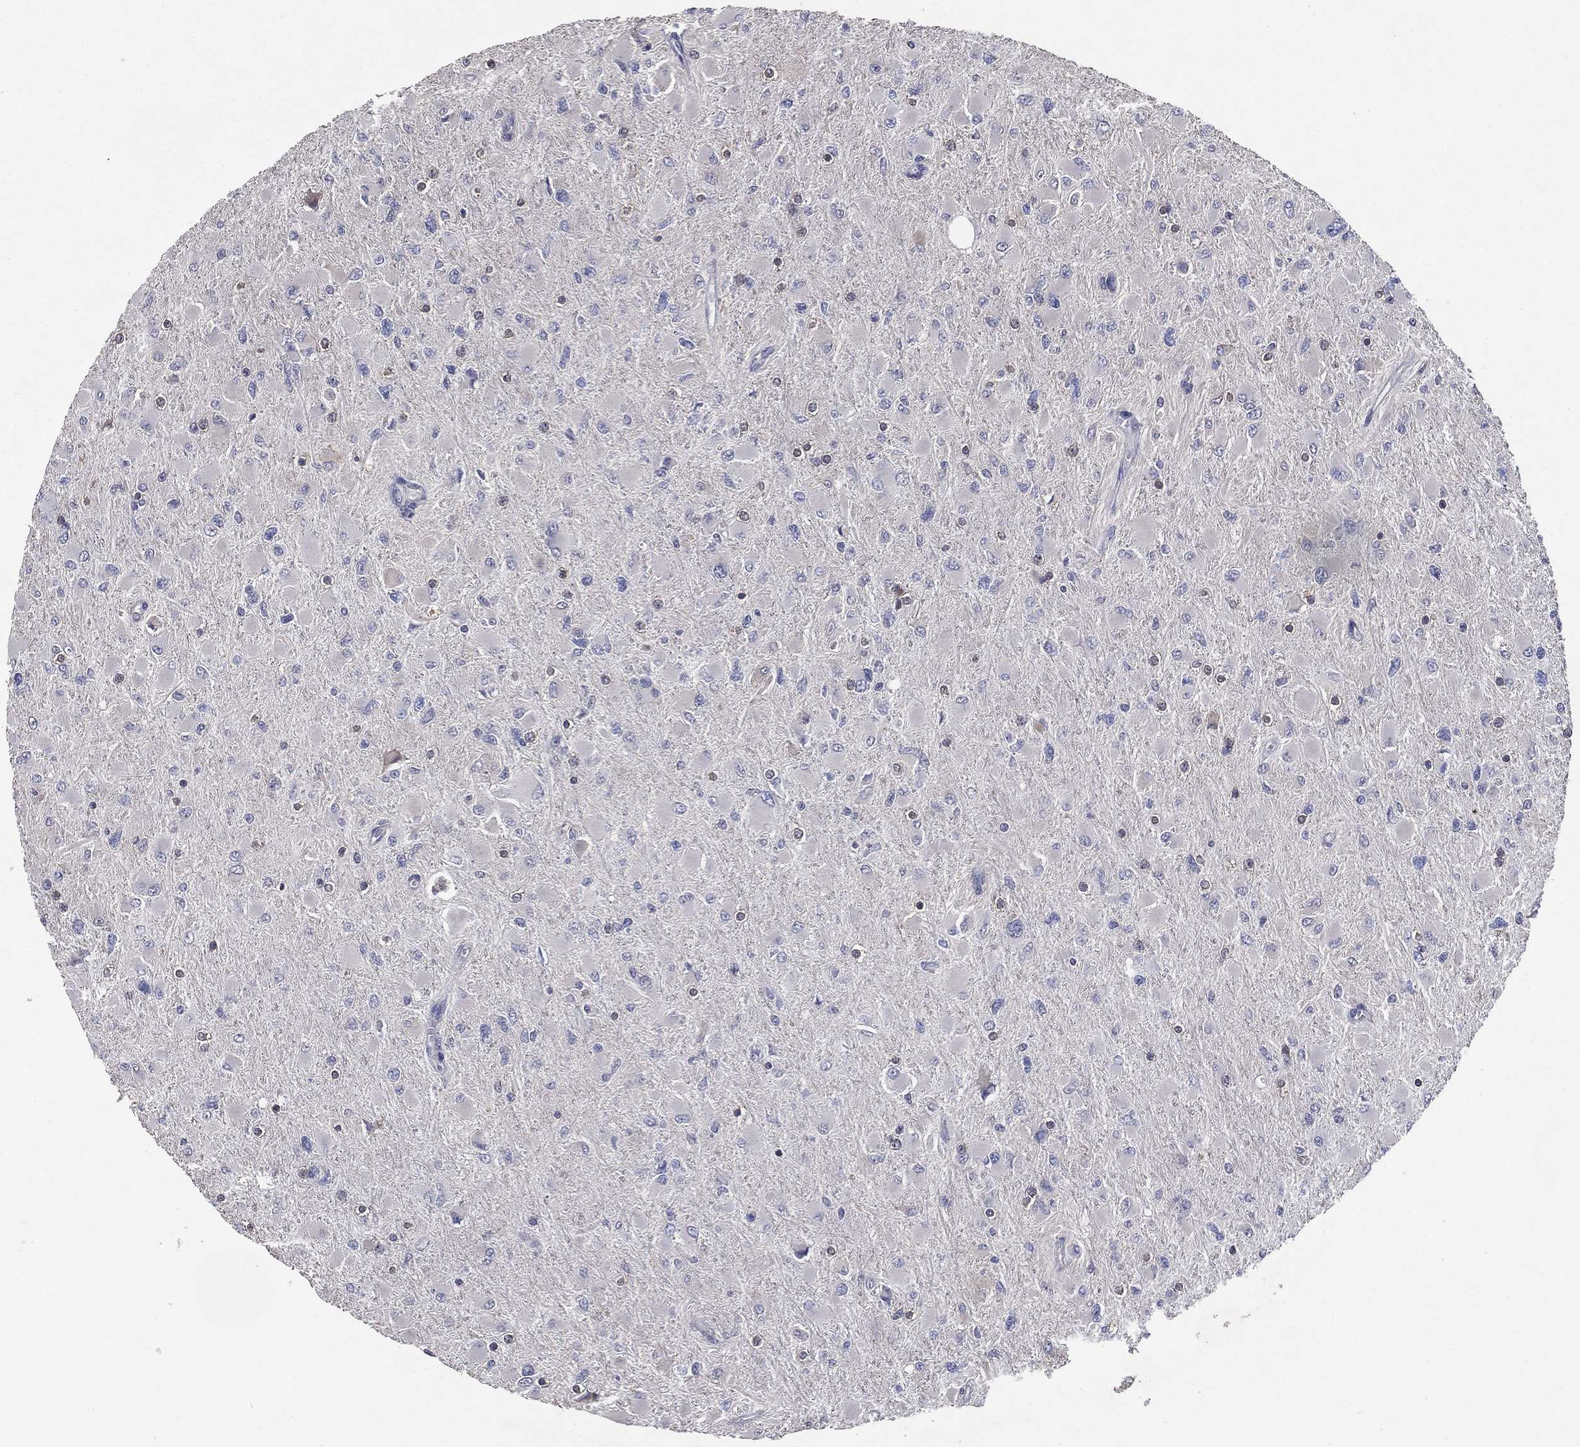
{"staining": {"intensity": "negative", "quantity": "none", "location": "none"}, "tissue": "glioma", "cell_type": "Tumor cells", "image_type": "cancer", "snomed": [{"axis": "morphology", "description": "Glioma, malignant, High grade"}, {"axis": "topography", "description": "Cerebral cortex"}], "caption": "This micrograph is of glioma stained with immunohistochemistry (IHC) to label a protein in brown with the nuclei are counter-stained blue. There is no expression in tumor cells.", "gene": "SERPINB2", "patient": {"sex": "female", "age": 36}}